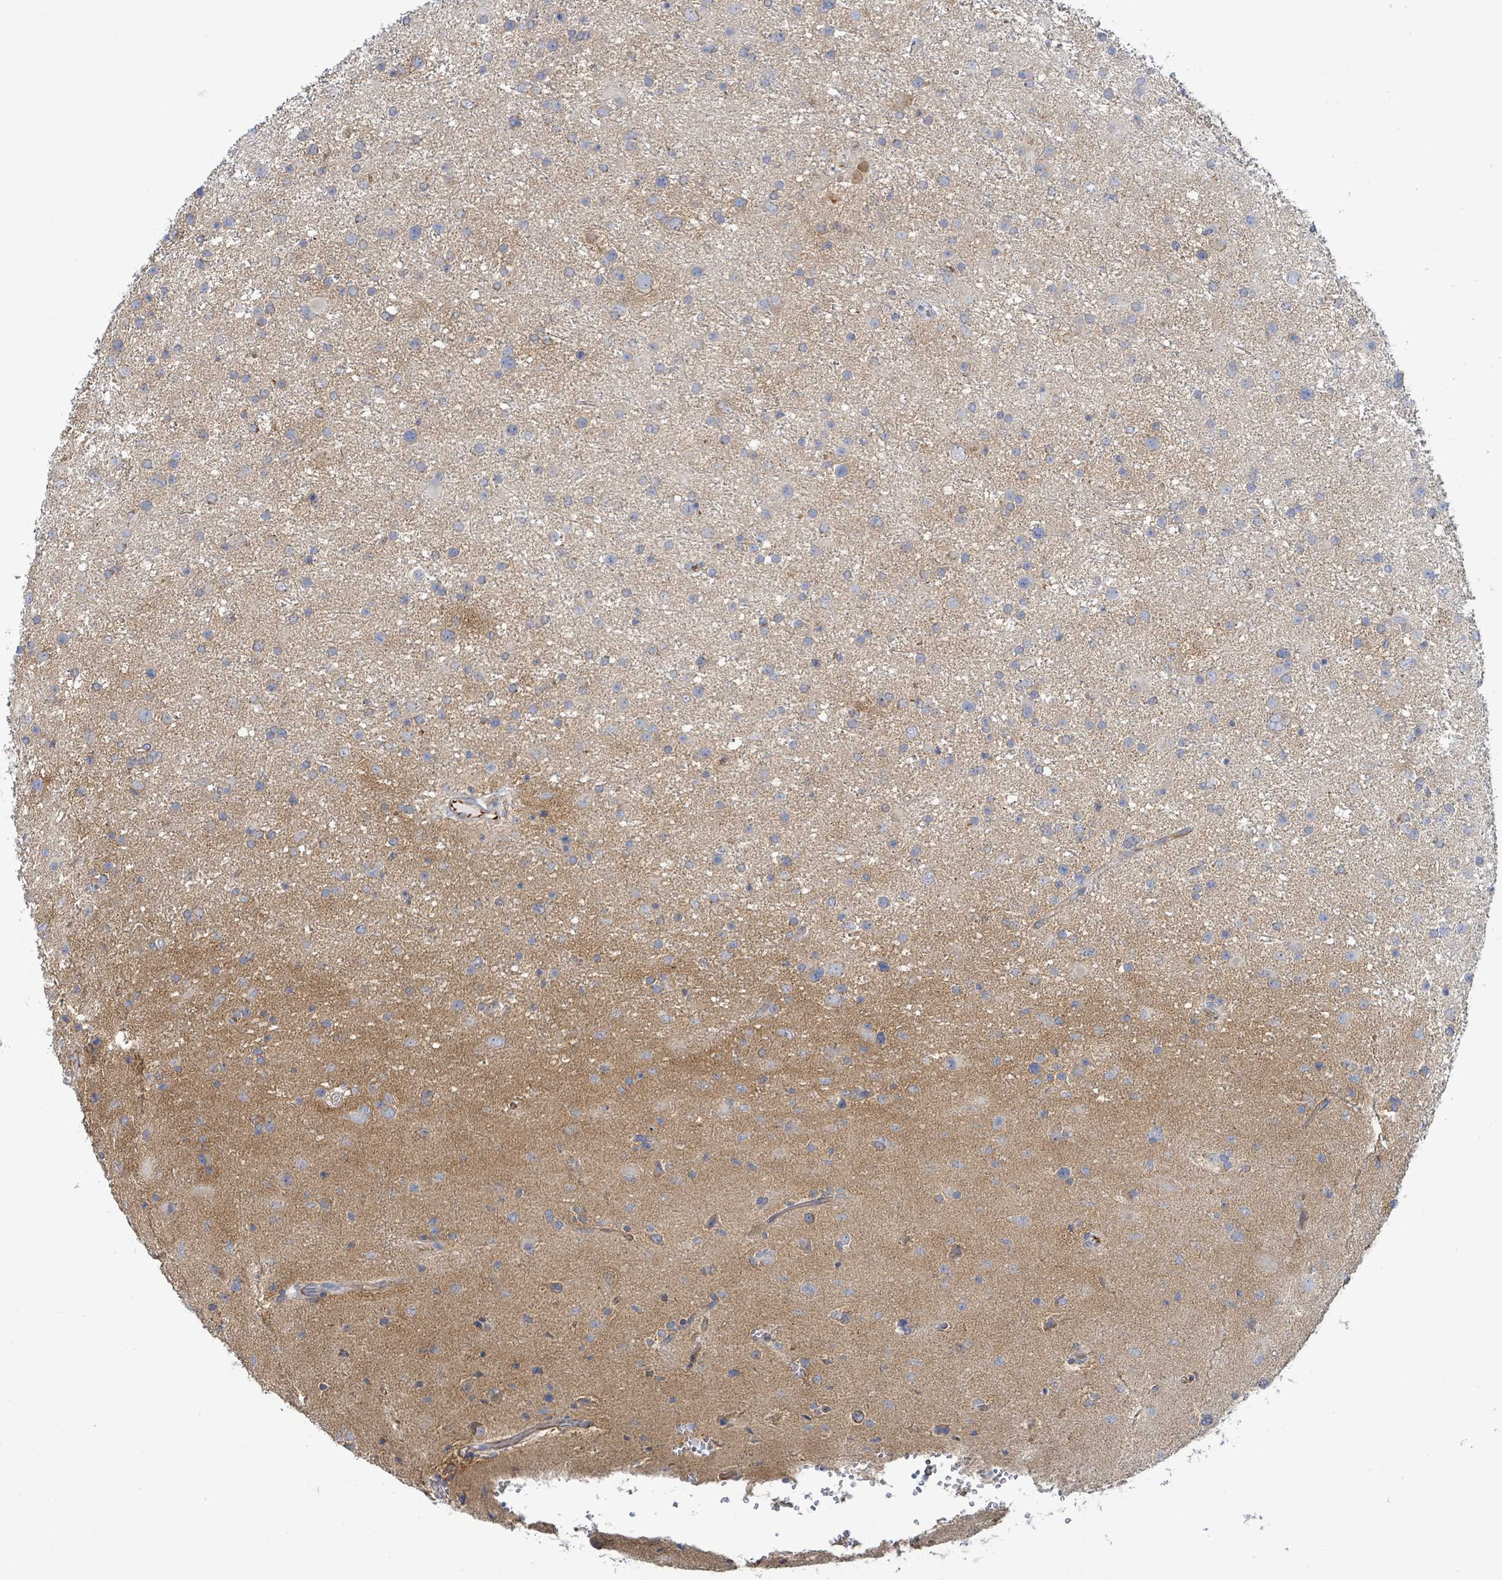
{"staining": {"intensity": "negative", "quantity": "none", "location": "none"}, "tissue": "glioma", "cell_type": "Tumor cells", "image_type": "cancer", "snomed": [{"axis": "morphology", "description": "Glioma, malignant, Low grade"}, {"axis": "topography", "description": "Brain"}], "caption": "IHC image of neoplastic tissue: malignant low-grade glioma stained with DAB (3,3'-diaminobenzidine) displays no significant protein positivity in tumor cells.", "gene": "ALG12", "patient": {"sex": "female", "age": 32}}